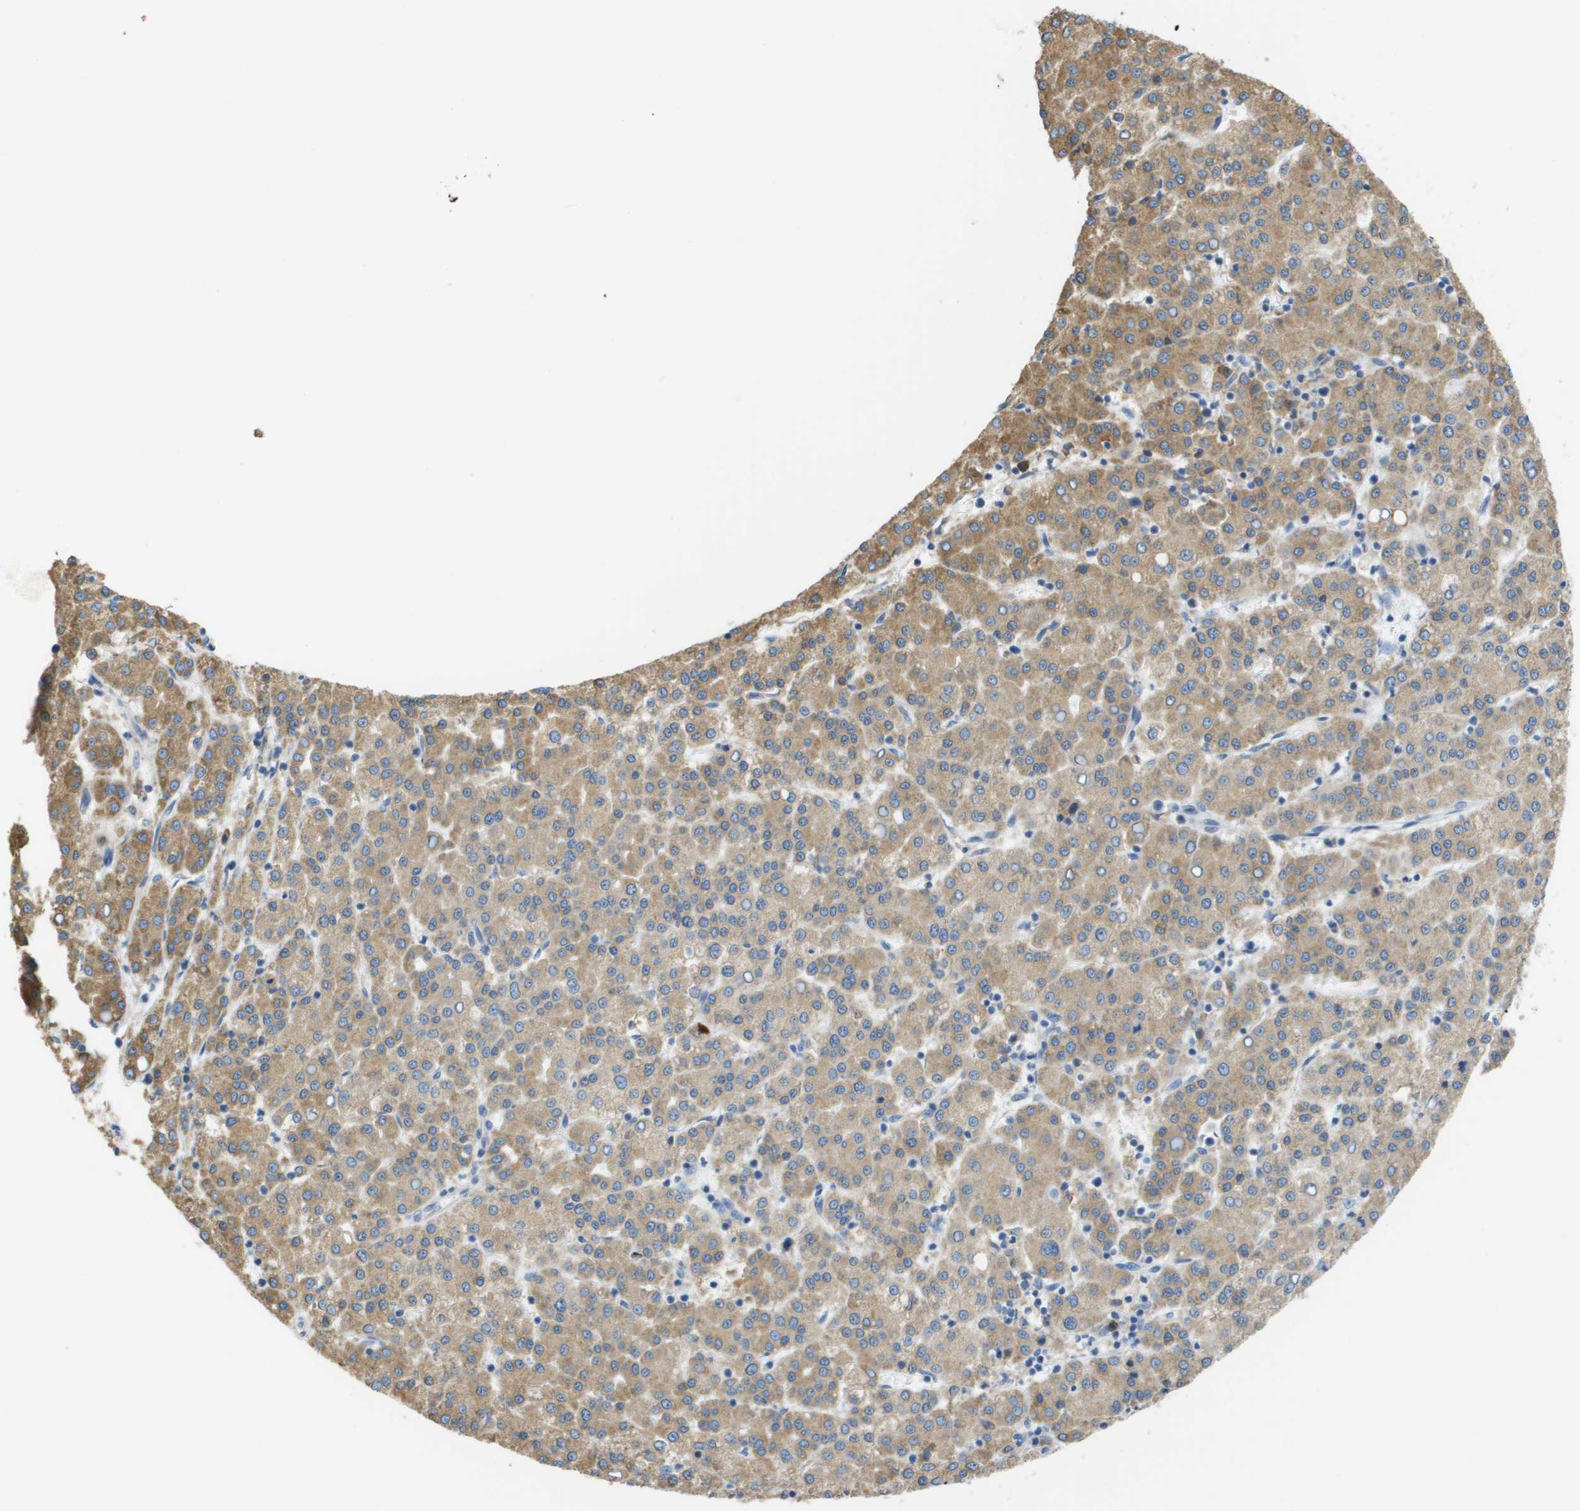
{"staining": {"intensity": "moderate", "quantity": ">75%", "location": "cytoplasmic/membranous"}, "tissue": "liver cancer", "cell_type": "Tumor cells", "image_type": "cancer", "snomed": [{"axis": "morphology", "description": "Carcinoma, Hepatocellular, NOS"}, {"axis": "topography", "description": "Liver"}], "caption": "A high-resolution histopathology image shows immunohistochemistry (IHC) staining of hepatocellular carcinoma (liver), which demonstrates moderate cytoplasmic/membranous staining in approximately >75% of tumor cells.", "gene": "SDR42E1", "patient": {"sex": "female", "age": 58}}